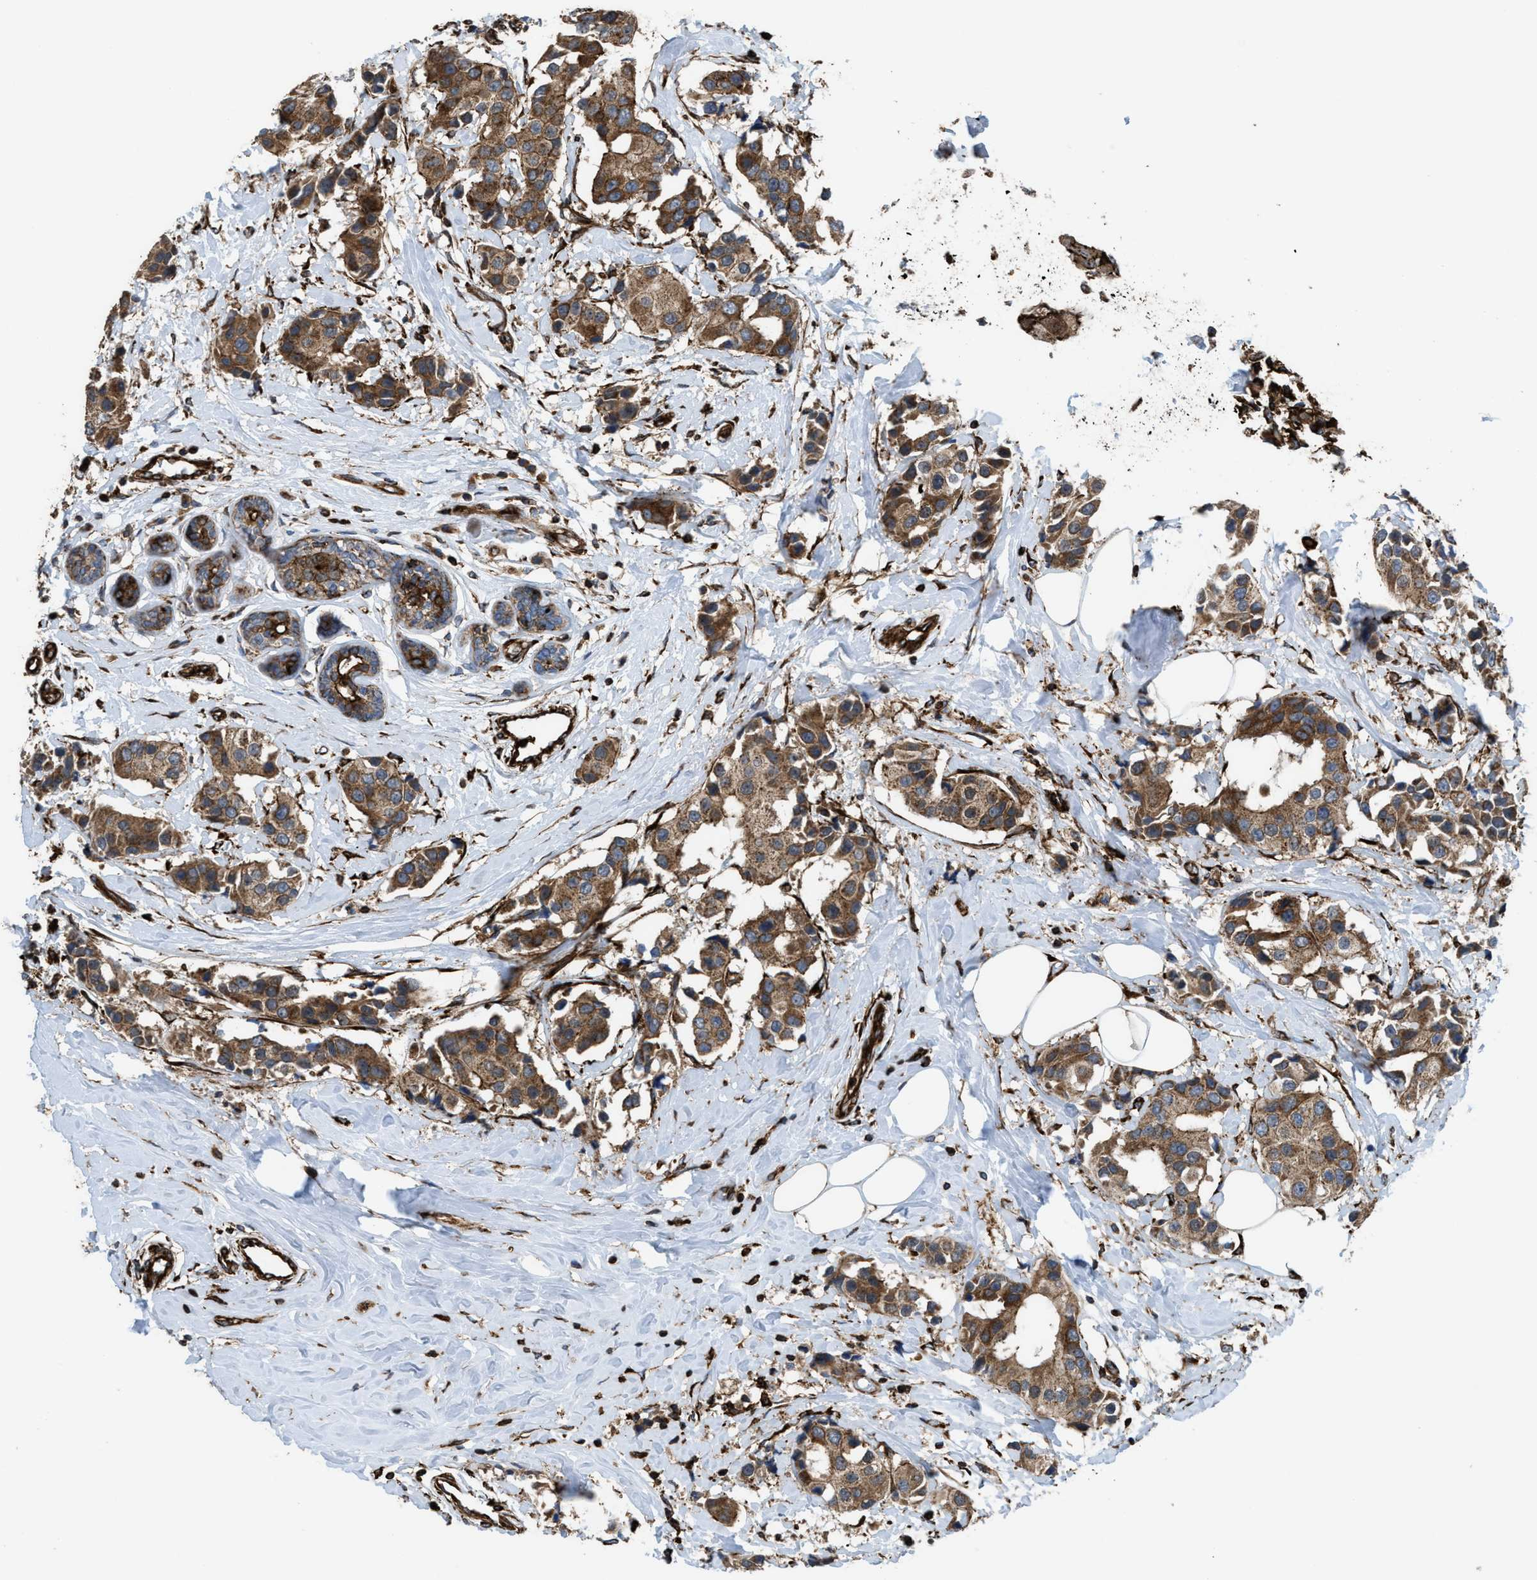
{"staining": {"intensity": "moderate", "quantity": ">75%", "location": "cytoplasmic/membranous"}, "tissue": "breast cancer", "cell_type": "Tumor cells", "image_type": "cancer", "snomed": [{"axis": "morphology", "description": "Normal tissue, NOS"}, {"axis": "morphology", "description": "Duct carcinoma"}, {"axis": "topography", "description": "Breast"}], "caption": "Moderate cytoplasmic/membranous protein expression is present in about >75% of tumor cells in breast cancer. The staining was performed using DAB to visualize the protein expression in brown, while the nuclei were stained in blue with hematoxylin (Magnification: 20x).", "gene": "EGLN1", "patient": {"sex": "female", "age": 39}}